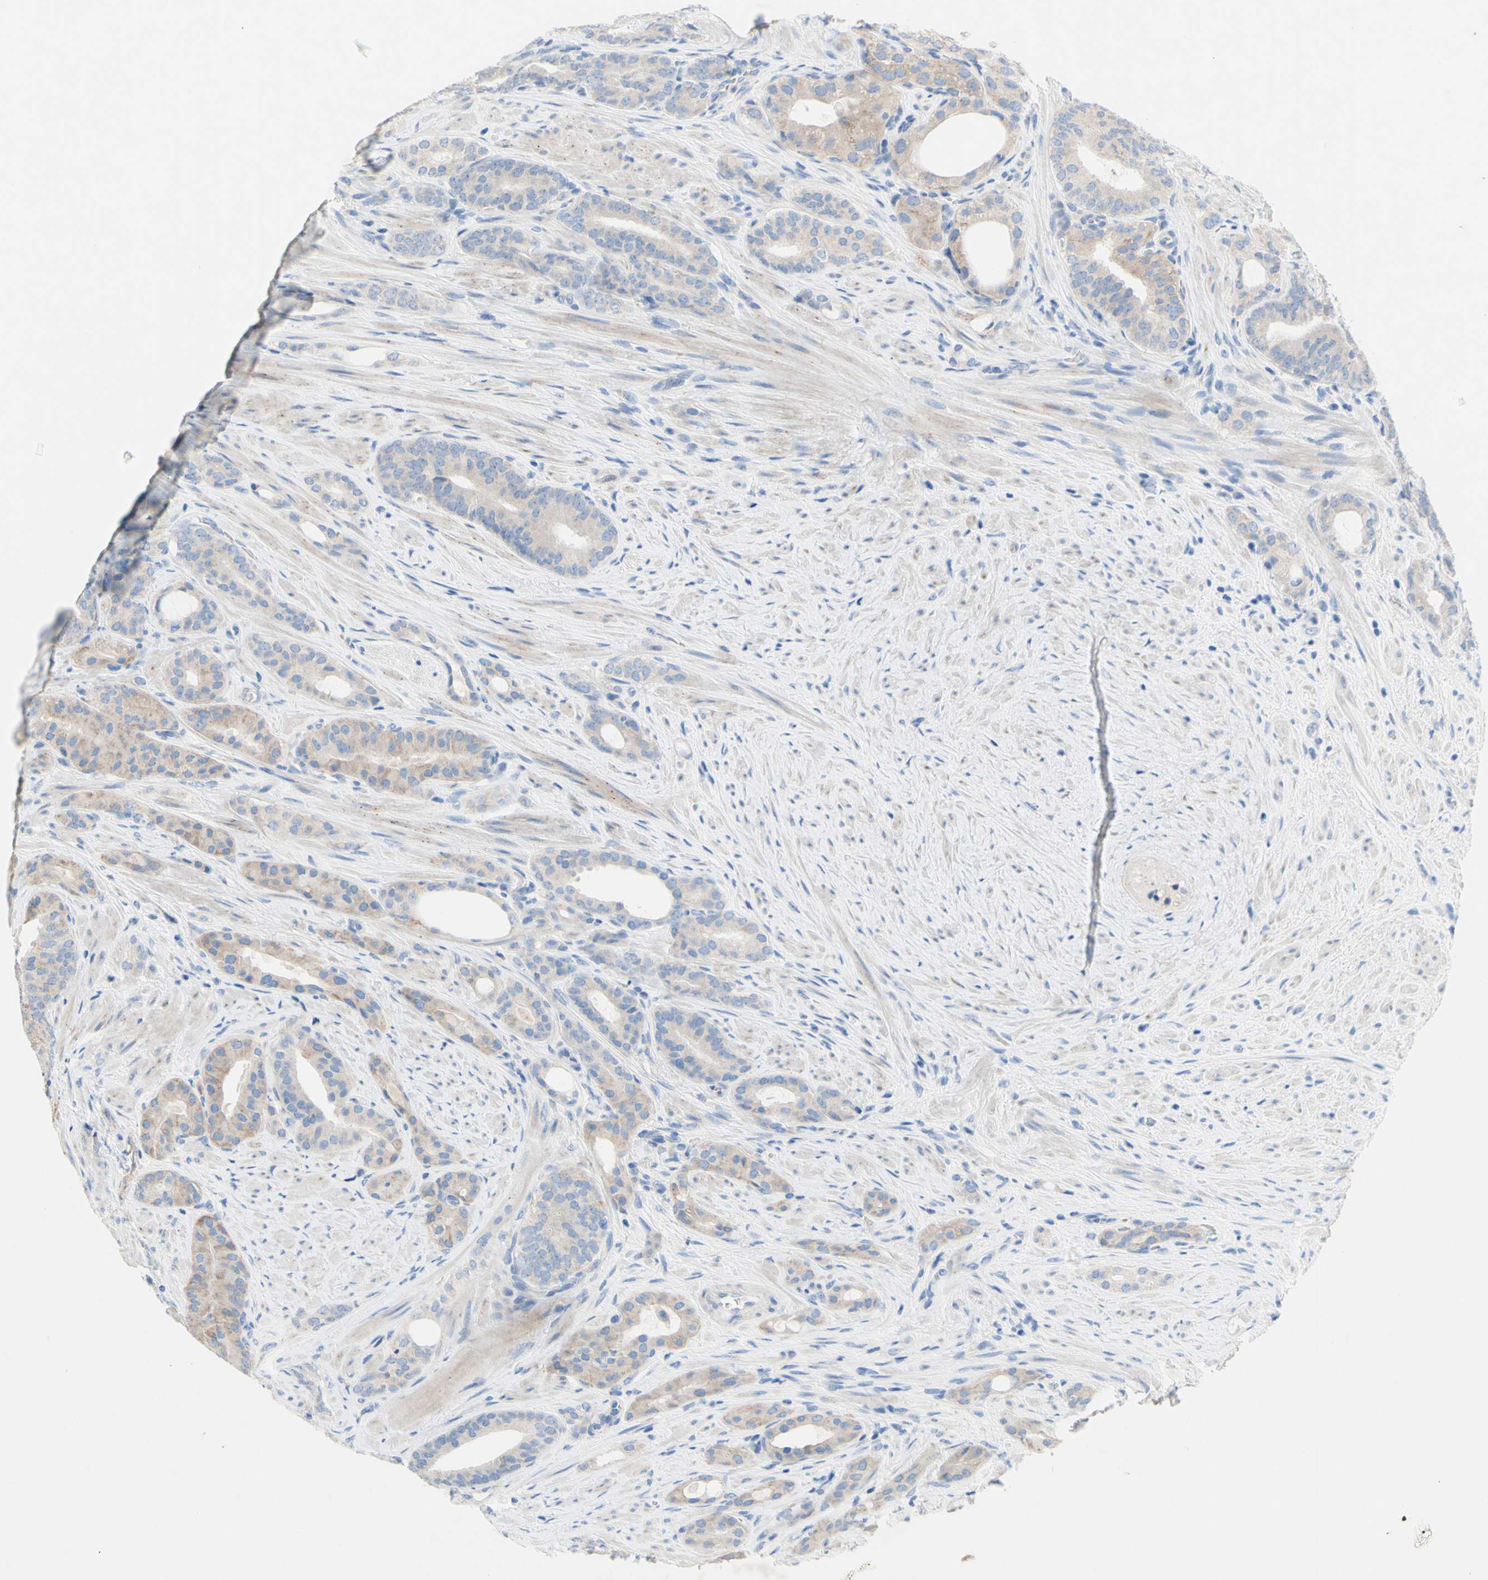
{"staining": {"intensity": "weak", "quantity": "25%-75%", "location": "cytoplasmic/membranous"}, "tissue": "prostate cancer", "cell_type": "Tumor cells", "image_type": "cancer", "snomed": [{"axis": "morphology", "description": "Adenocarcinoma, Low grade"}, {"axis": "topography", "description": "Prostate"}], "caption": "This is a micrograph of IHC staining of prostate cancer (low-grade adenocarcinoma), which shows weak positivity in the cytoplasmic/membranous of tumor cells.", "gene": "TMIGD2", "patient": {"sex": "male", "age": 63}}